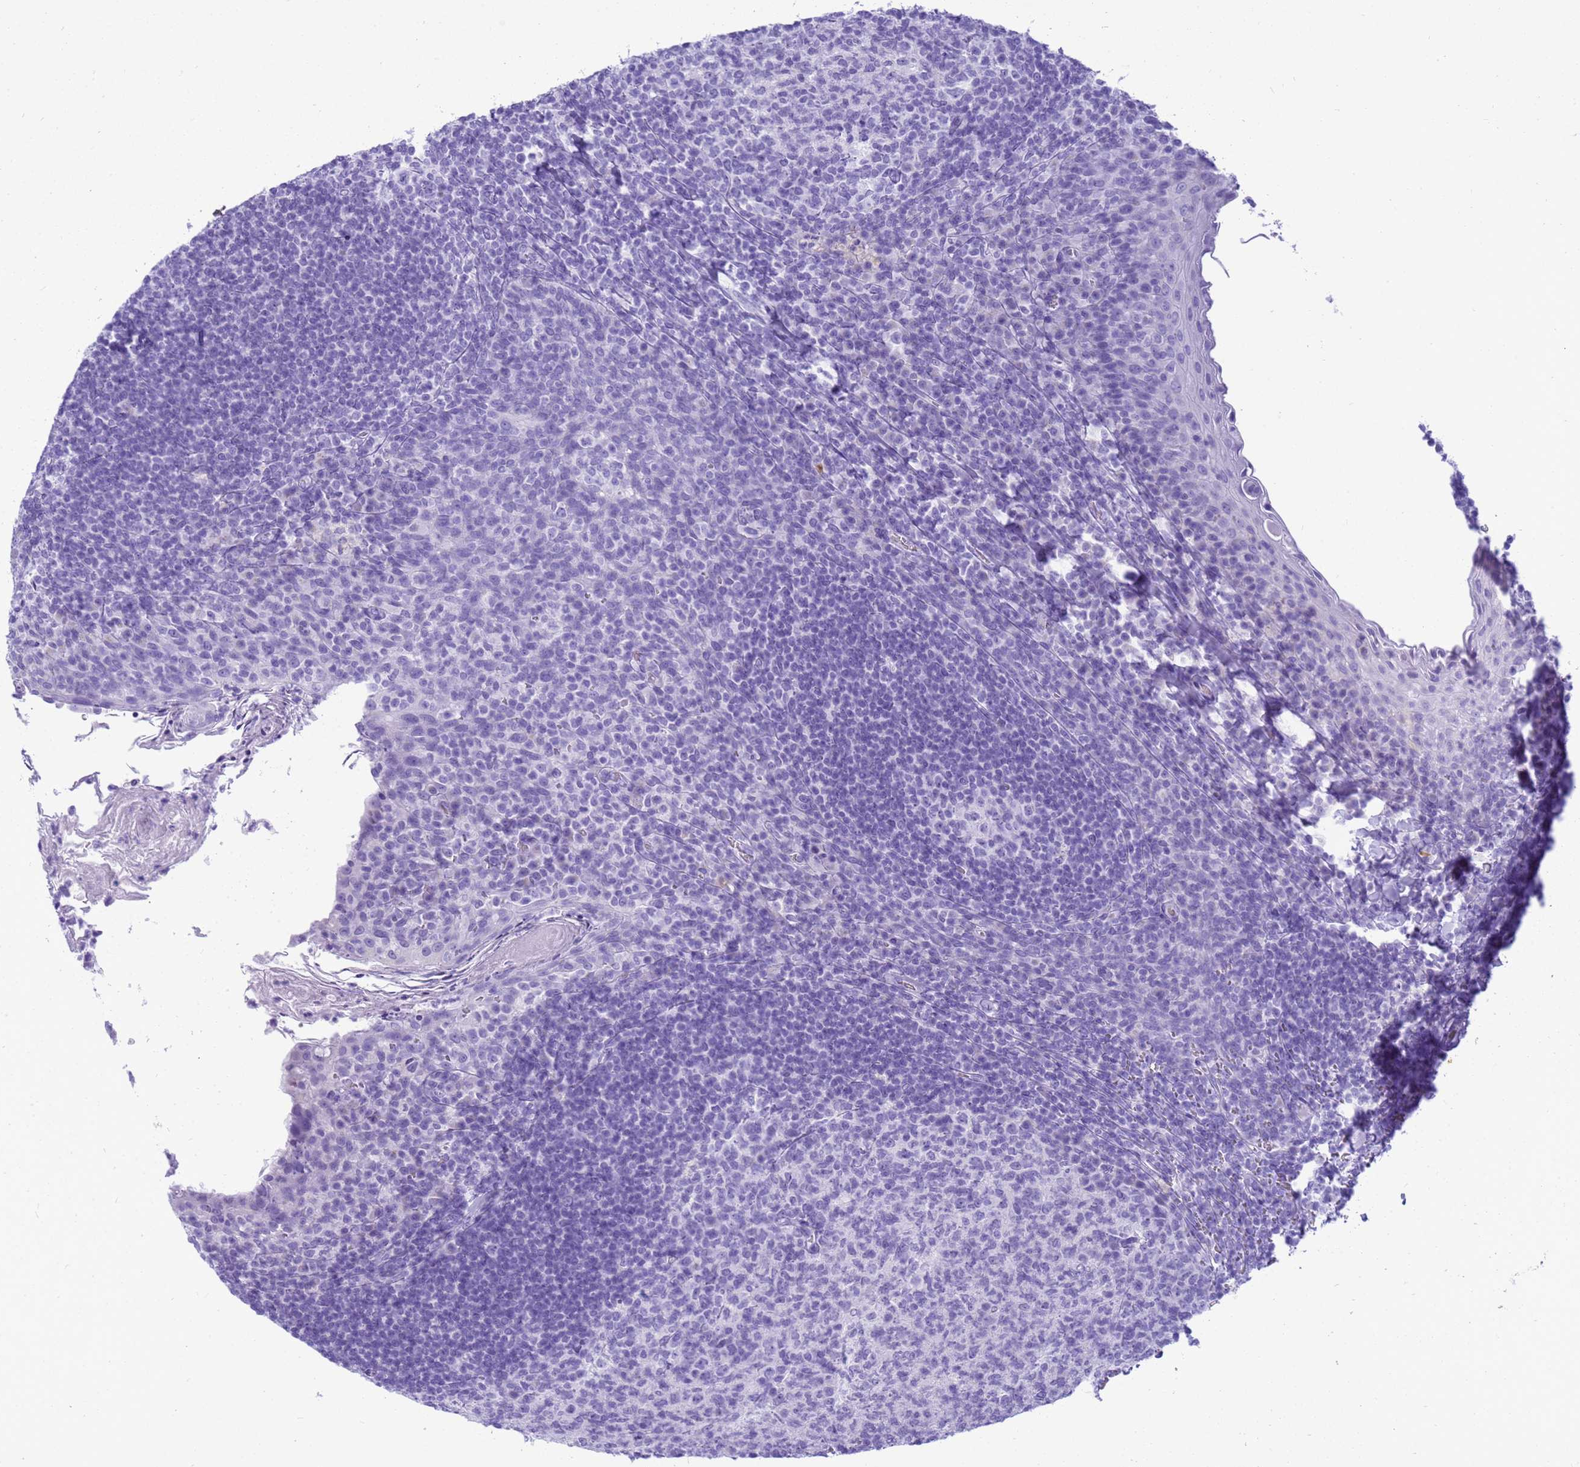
{"staining": {"intensity": "negative", "quantity": "none", "location": "none"}, "tissue": "tonsil", "cell_type": "Germinal center cells", "image_type": "normal", "snomed": [{"axis": "morphology", "description": "Normal tissue, NOS"}, {"axis": "topography", "description": "Tonsil"}], "caption": "High power microscopy micrograph of an immunohistochemistry histopathology image of normal tonsil, revealing no significant positivity in germinal center cells. (DAB immunohistochemistry, high magnification).", "gene": "STATH", "patient": {"sex": "female", "age": 10}}